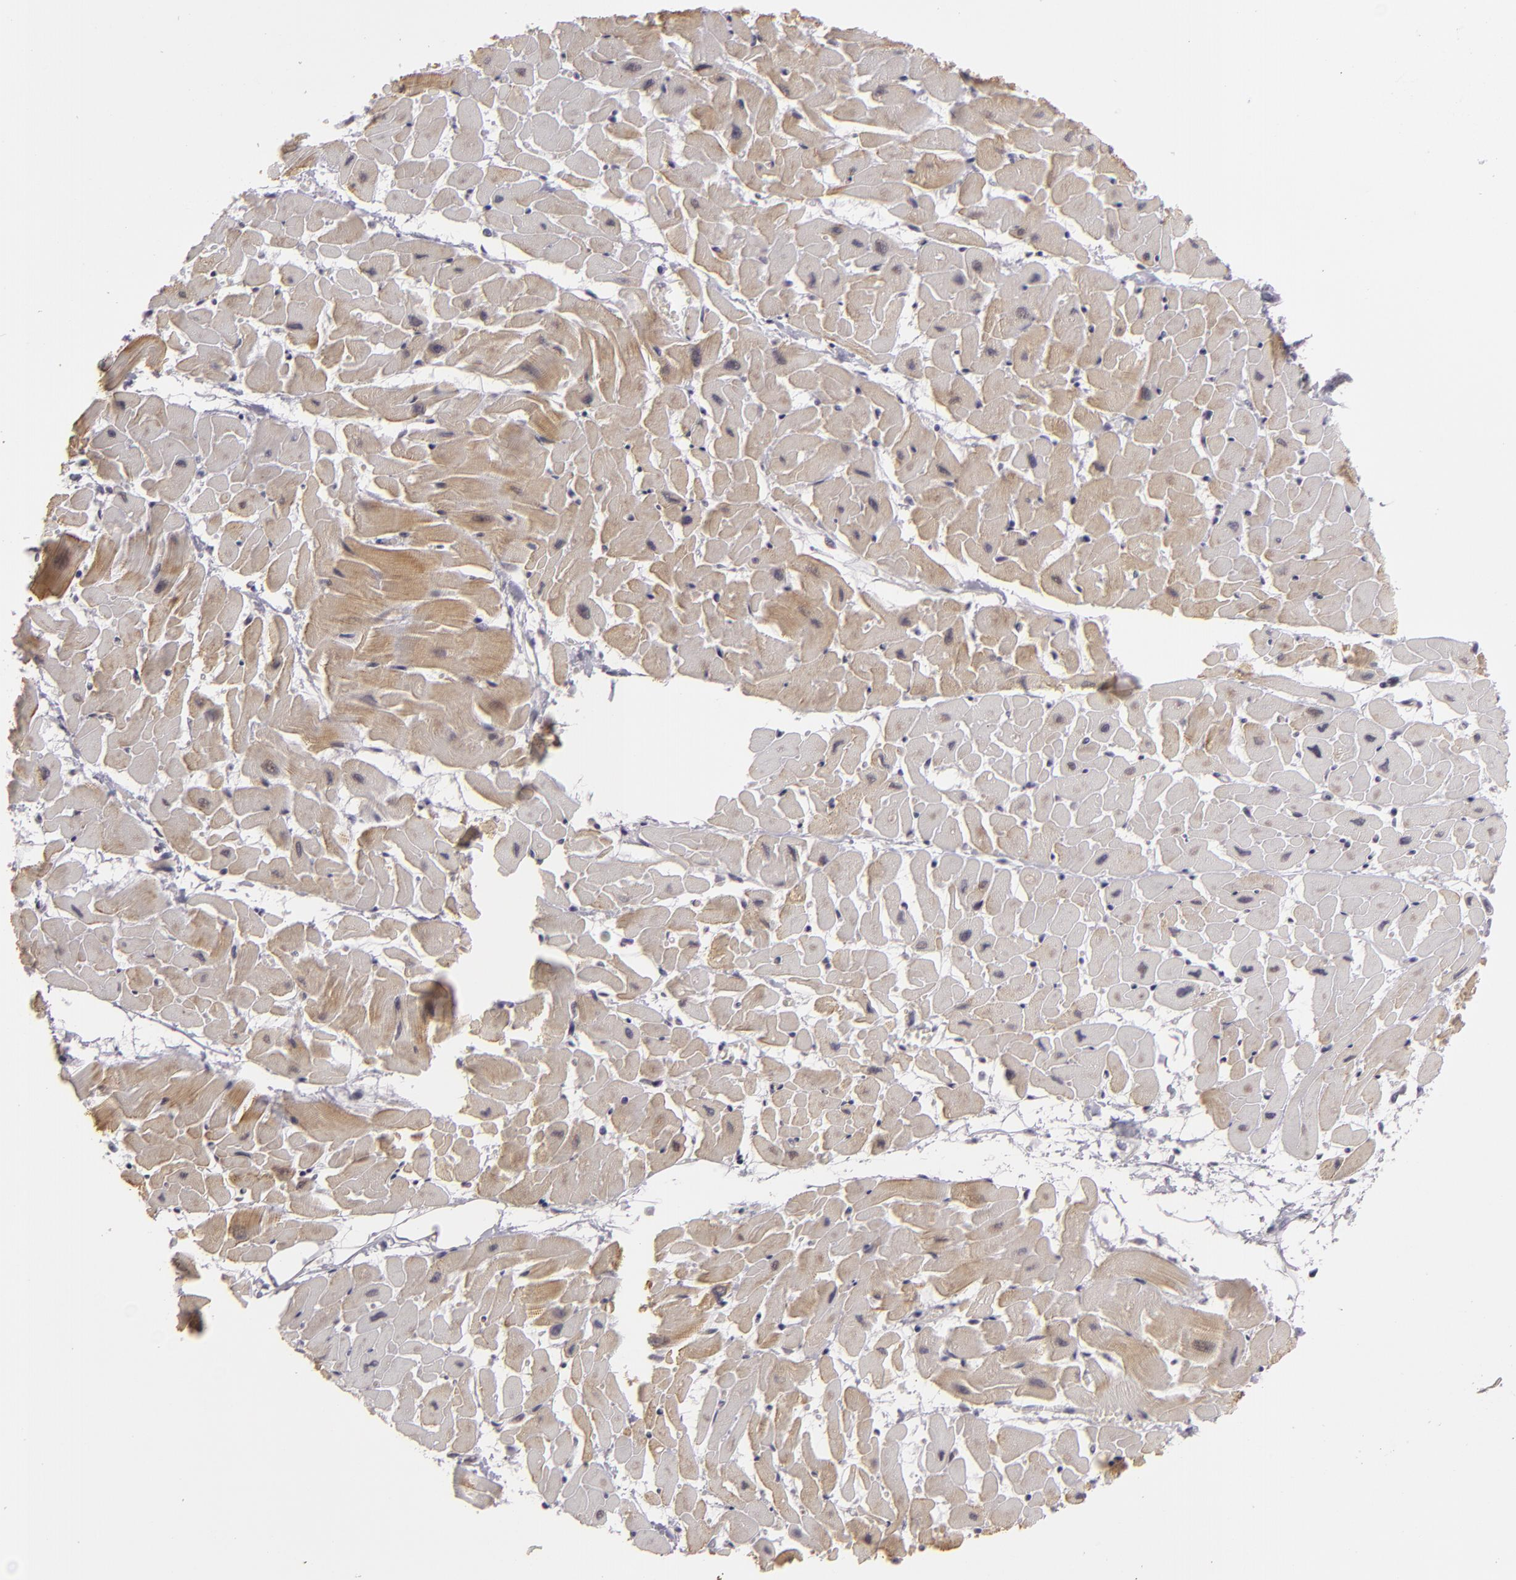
{"staining": {"intensity": "weak", "quantity": "25%-75%", "location": "cytoplasmic/membranous"}, "tissue": "heart muscle", "cell_type": "Cardiomyocytes", "image_type": "normal", "snomed": [{"axis": "morphology", "description": "Normal tissue, NOS"}, {"axis": "topography", "description": "Heart"}], "caption": "Immunohistochemistry (DAB (3,3'-diaminobenzidine)) staining of normal heart muscle demonstrates weak cytoplasmic/membranous protein expression in about 25%-75% of cardiomyocytes.", "gene": "ZNF205", "patient": {"sex": "female", "age": 19}}